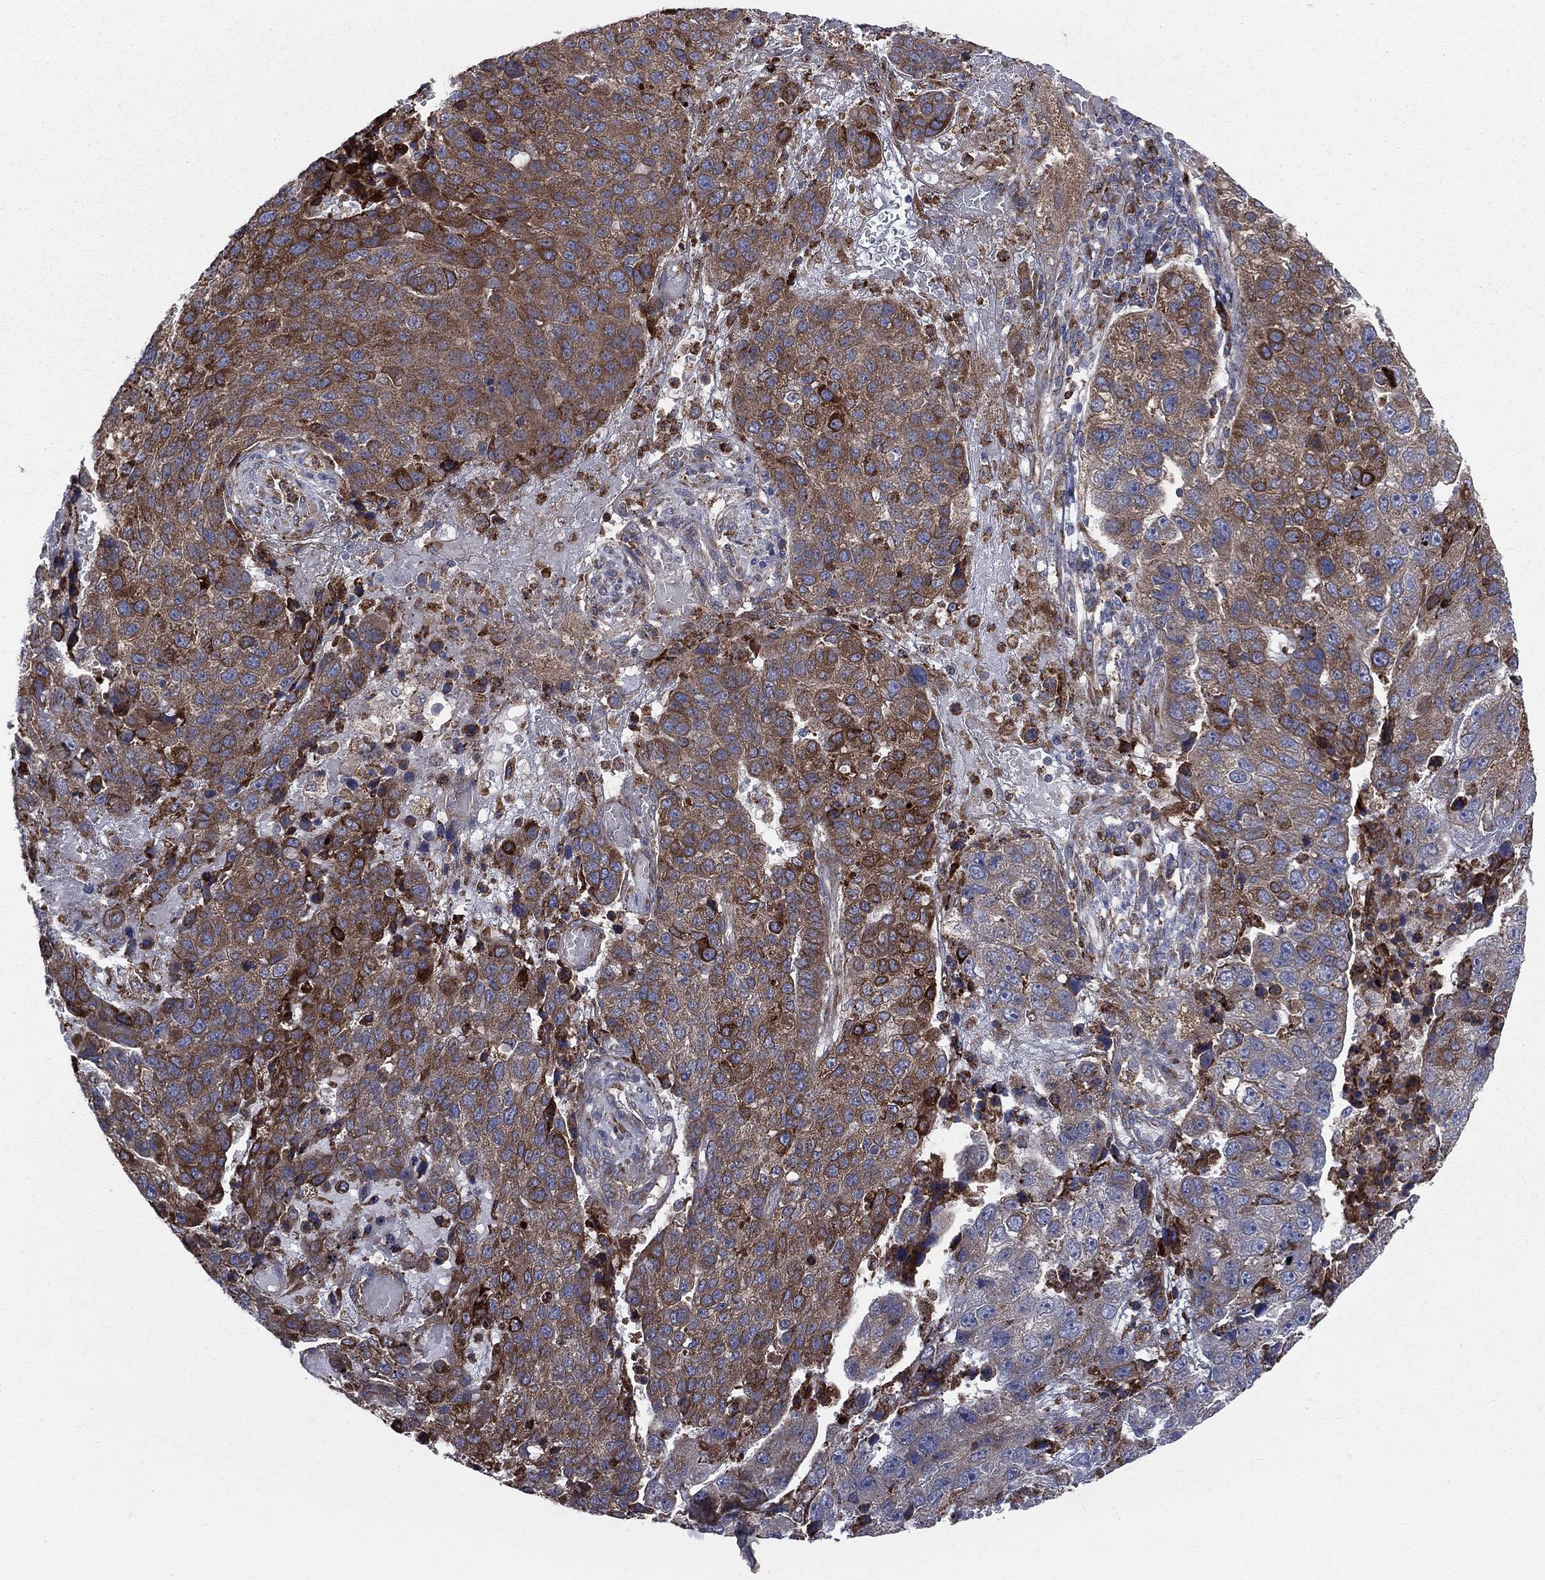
{"staining": {"intensity": "strong", "quantity": "25%-75%", "location": "cytoplasmic/membranous"}, "tissue": "pancreatic cancer", "cell_type": "Tumor cells", "image_type": "cancer", "snomed": [{"axis": "morphology", "description": "Adenocarcinoma, NOS"}, {"axis": "topography", "description": "Pancreas"}], "caption": "This is an image of immunohistochemistry staining of adenocarcinoma (pancreatic), which shows strong expression in the cytoplasmic/membranous of tumor cells.", "gene": "CCDC159", "patient": {"sex": "female", "age": 61}}